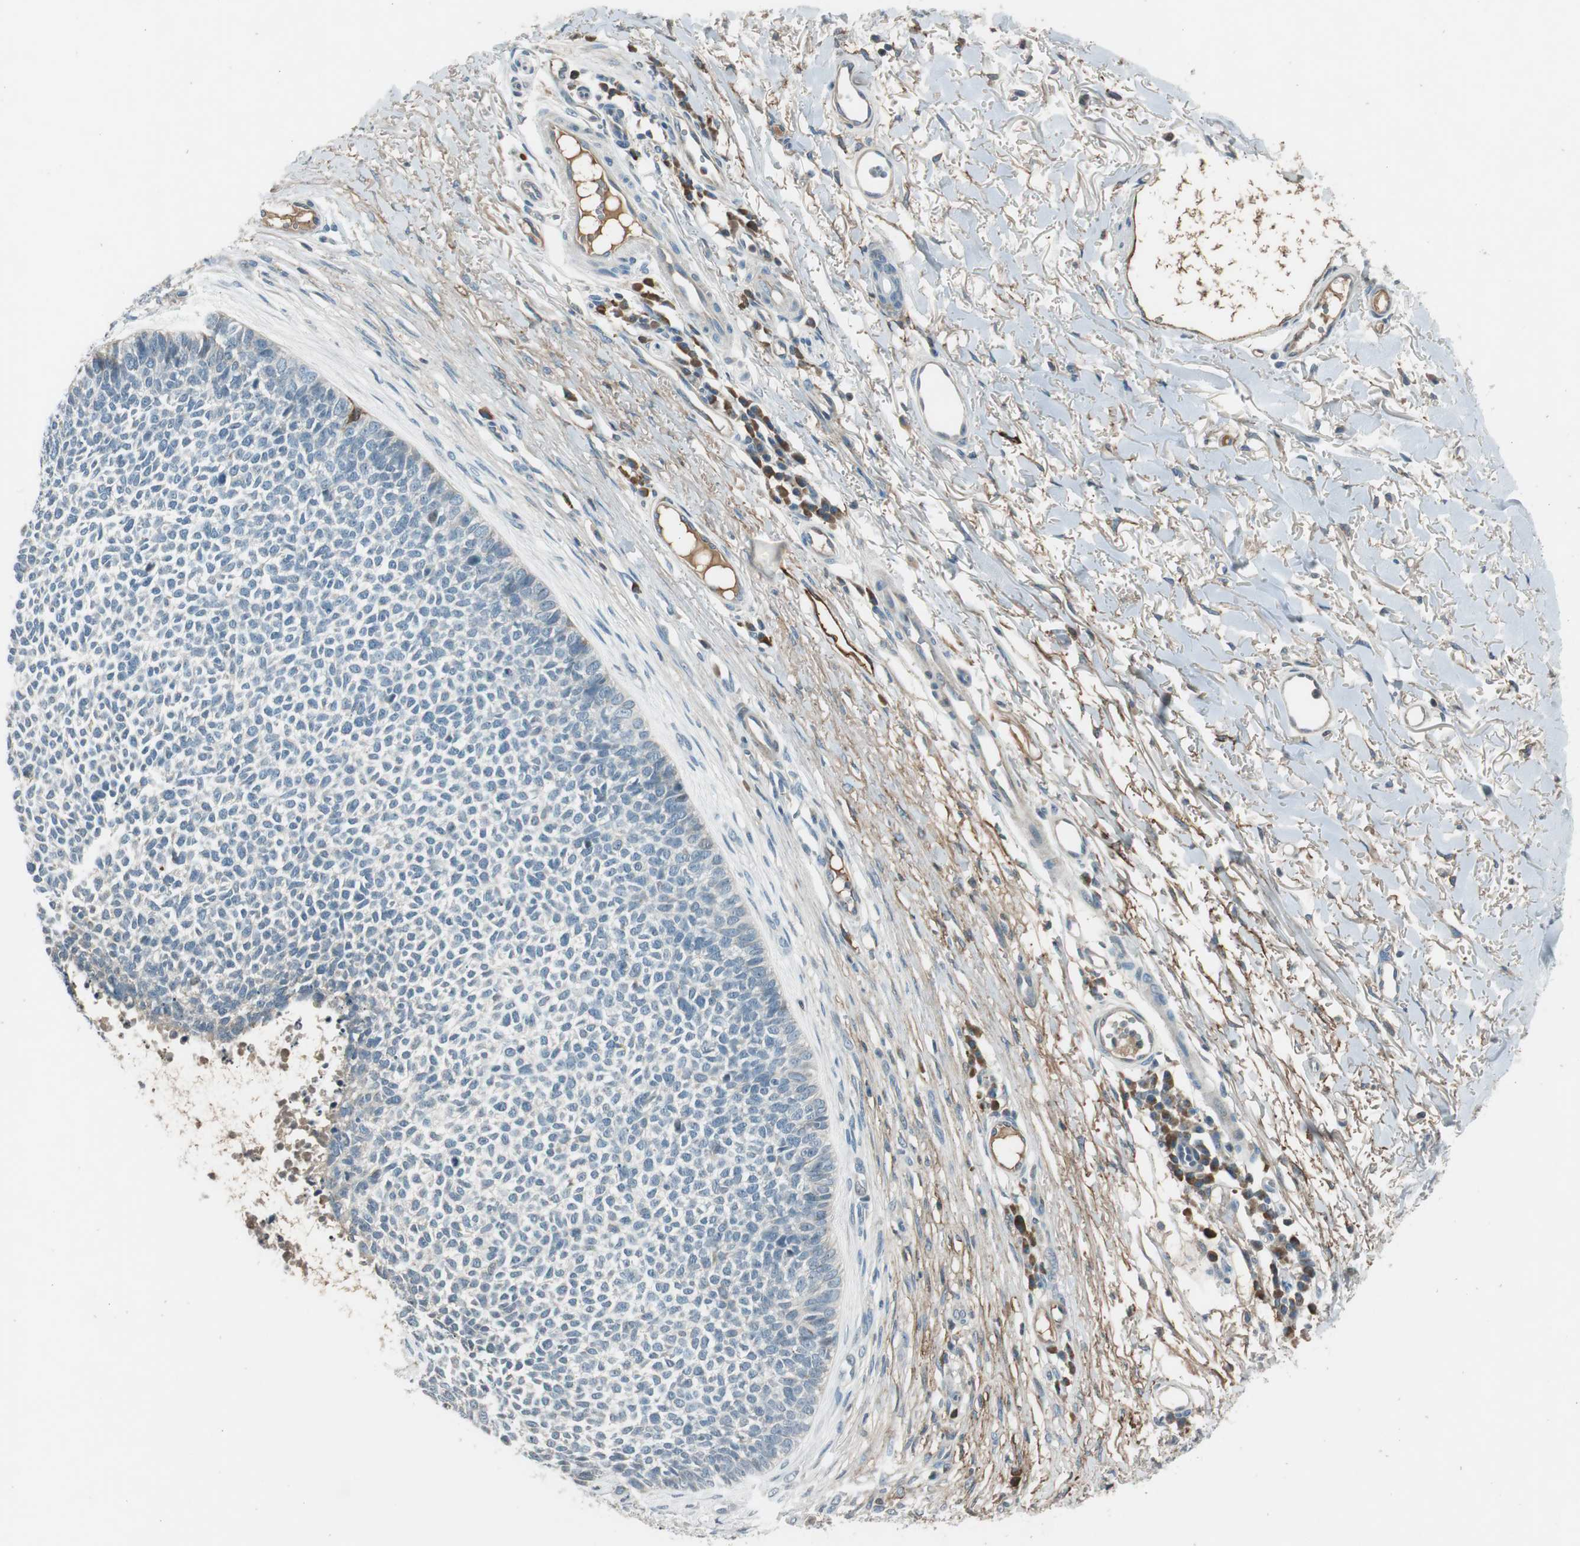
{"staining": {"intensity": "negative", "quantity": "none", "location": "none"}, "tissue": "skin cancer", "cell_type": "Tumor cells", "image_type": "cancer", "snomed": [{"axis": "morphology", "description": "Basal cell carcinoma"}, {"axis": "topography", "description": "Skin"}], "caption": "Tumor cells show no significant positivity in skin cancer.", "gene": "PDPN", "patient": {"sex": "female", "age": 84}}